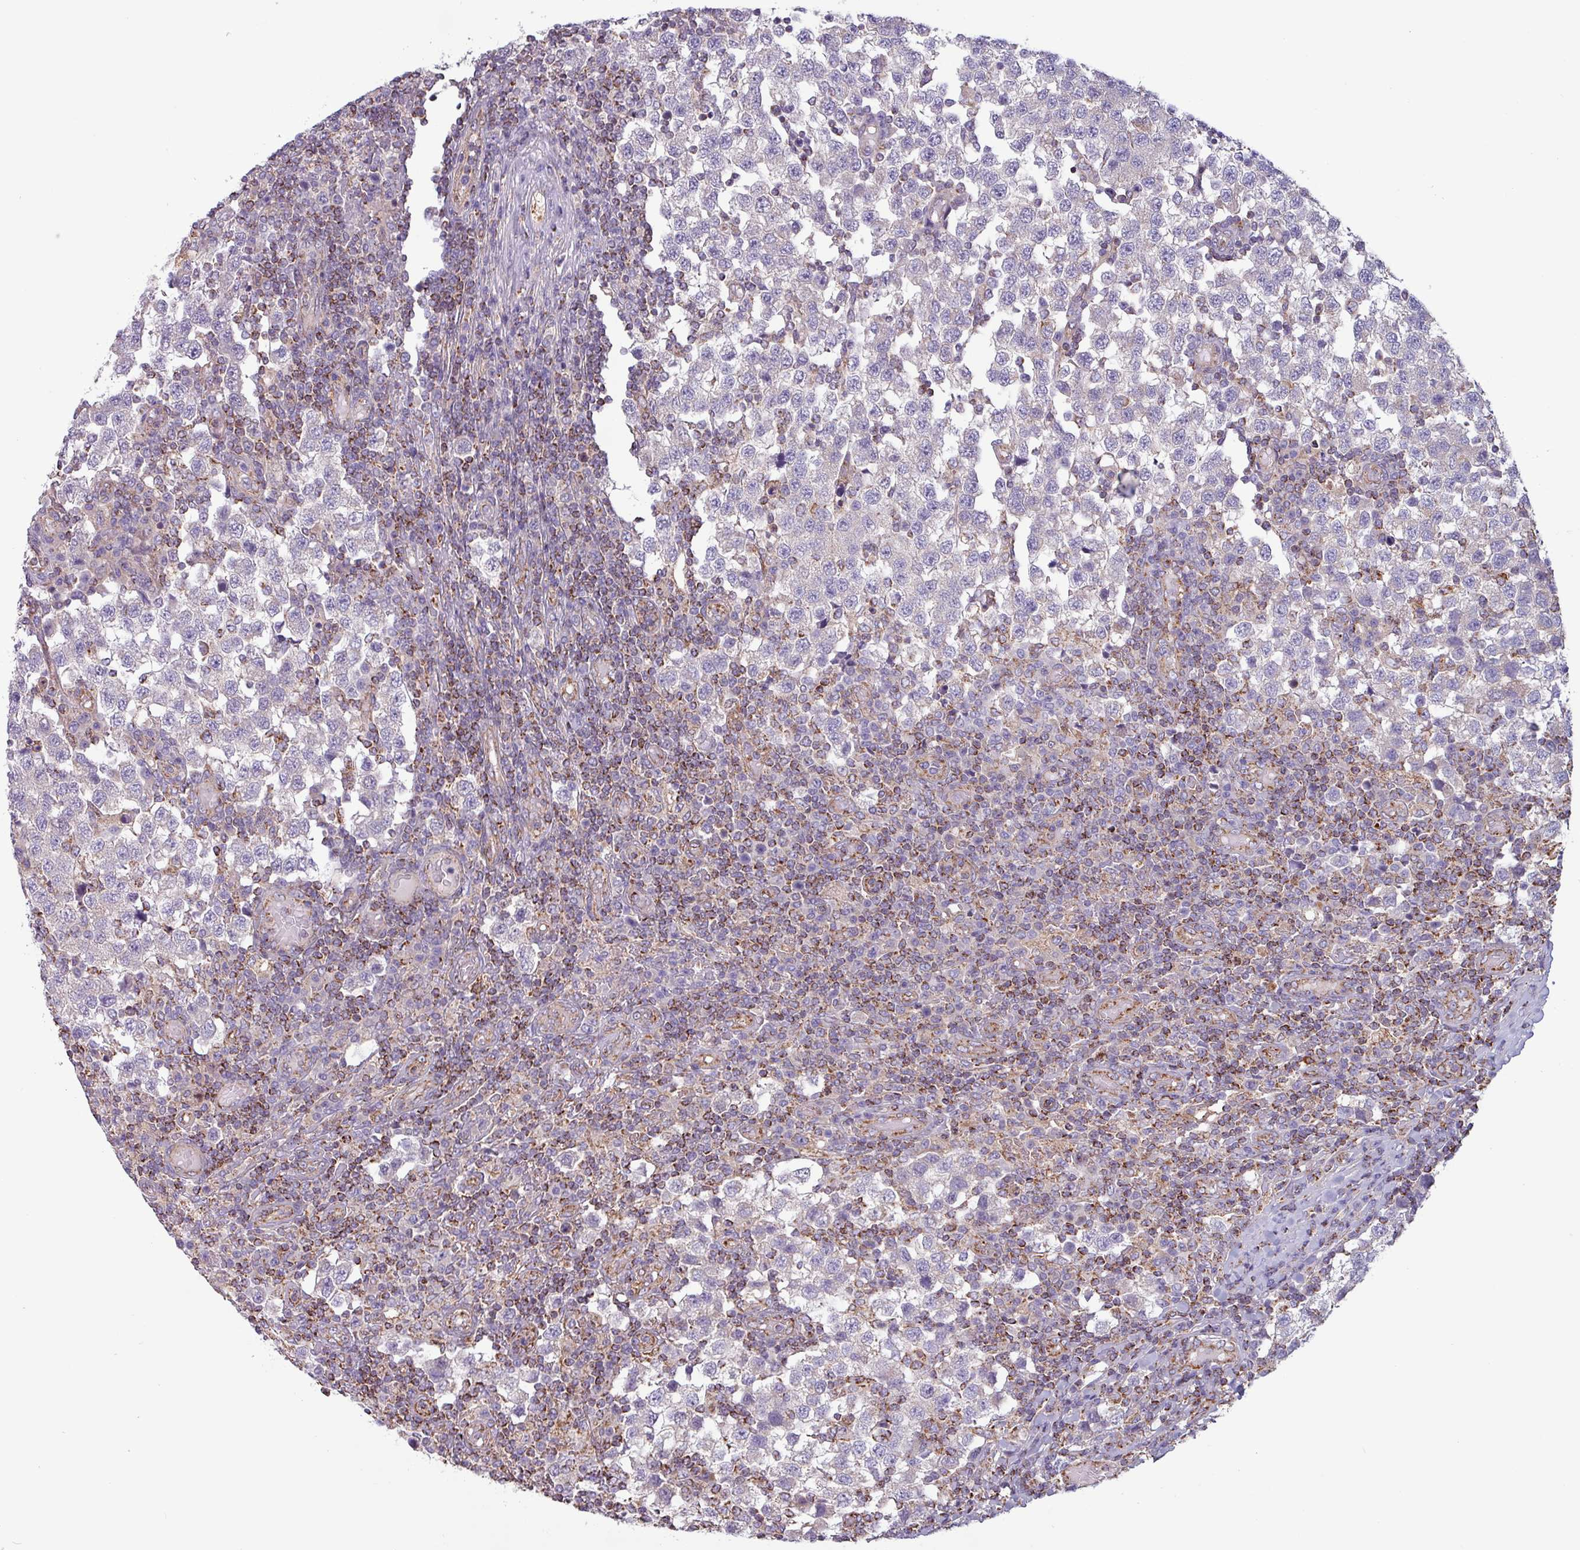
{"staining": {"intensity": "negative", "quantity": "none", "location": "none"}, "tissue": "testis cancer", "cell_type": "Tumor cells", "image_type": "cancer", "snomed": [{"axis": "morphology", "description": "Seminoma, NOS"}, {"axis": "topography", "description": "Testis"}], "caption": "High magnification brightfield microscopy of testis cancer stained with DAB (brown) and counterstained with hematoxylin (blue): tumor cells show no significant positivity.", "gene": "CAMK1", "patient": {"sex": "male", "age": 34}}